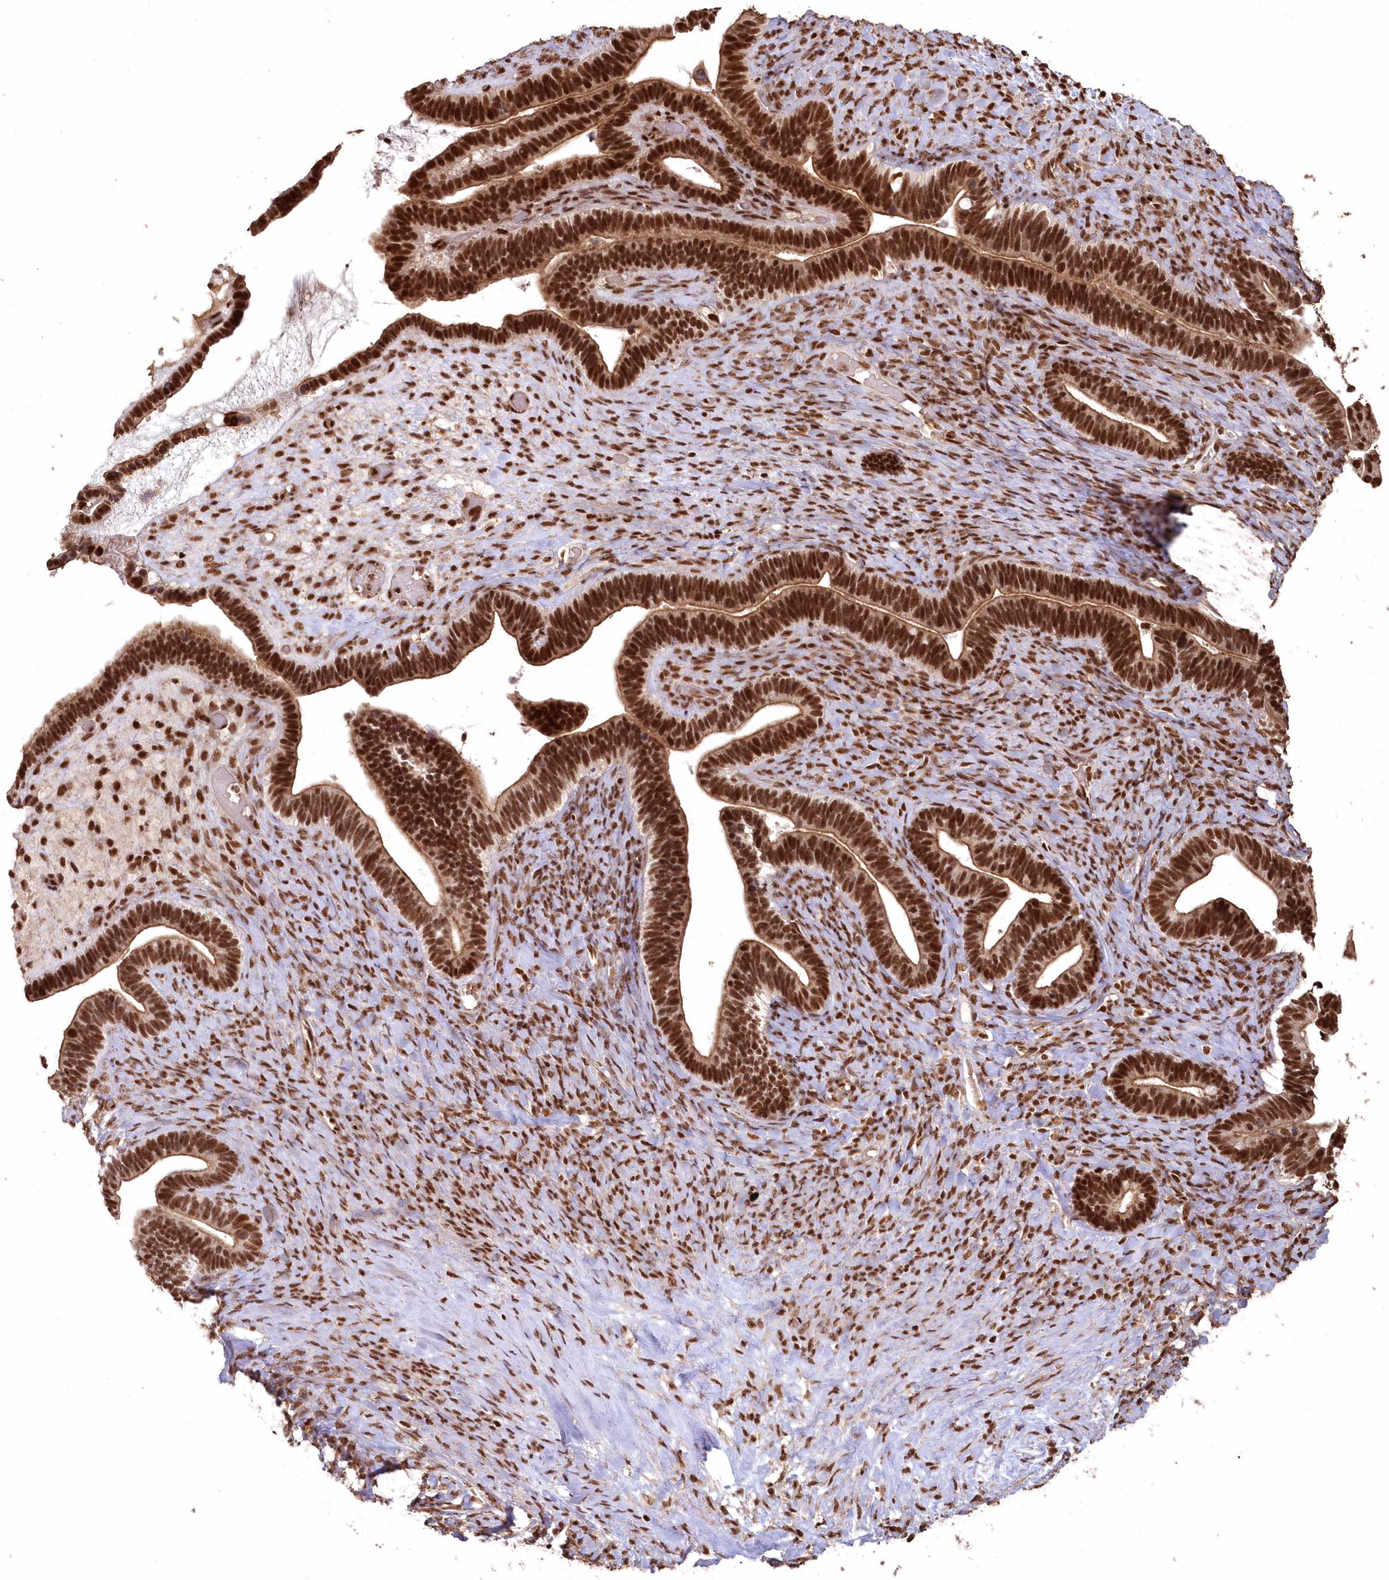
{"staining": {"intensity": "strong", "quantity": ">75%", "location": "cytoplasmic/membranous,nuclear"}, "tissue": "ovarian cancer", "cell_type": "Tumor cells", "image_type": "cancer", "snomed": [{"axis": "morphology", "description": "Cystadenocarcinoma, serous, NOS"}, {"axis": "topography", "description": "Ovary"}], "caption": "Immunohistochemistry (IHC) of serous cystadenocarcinoma (ovarian) displays high levels of strong cytoplasmic/membranous and nuclear expression in approximately >75% of tumor cells.", "gene": "PDS5A", "patient": {"sex": "female", "age": 56}}